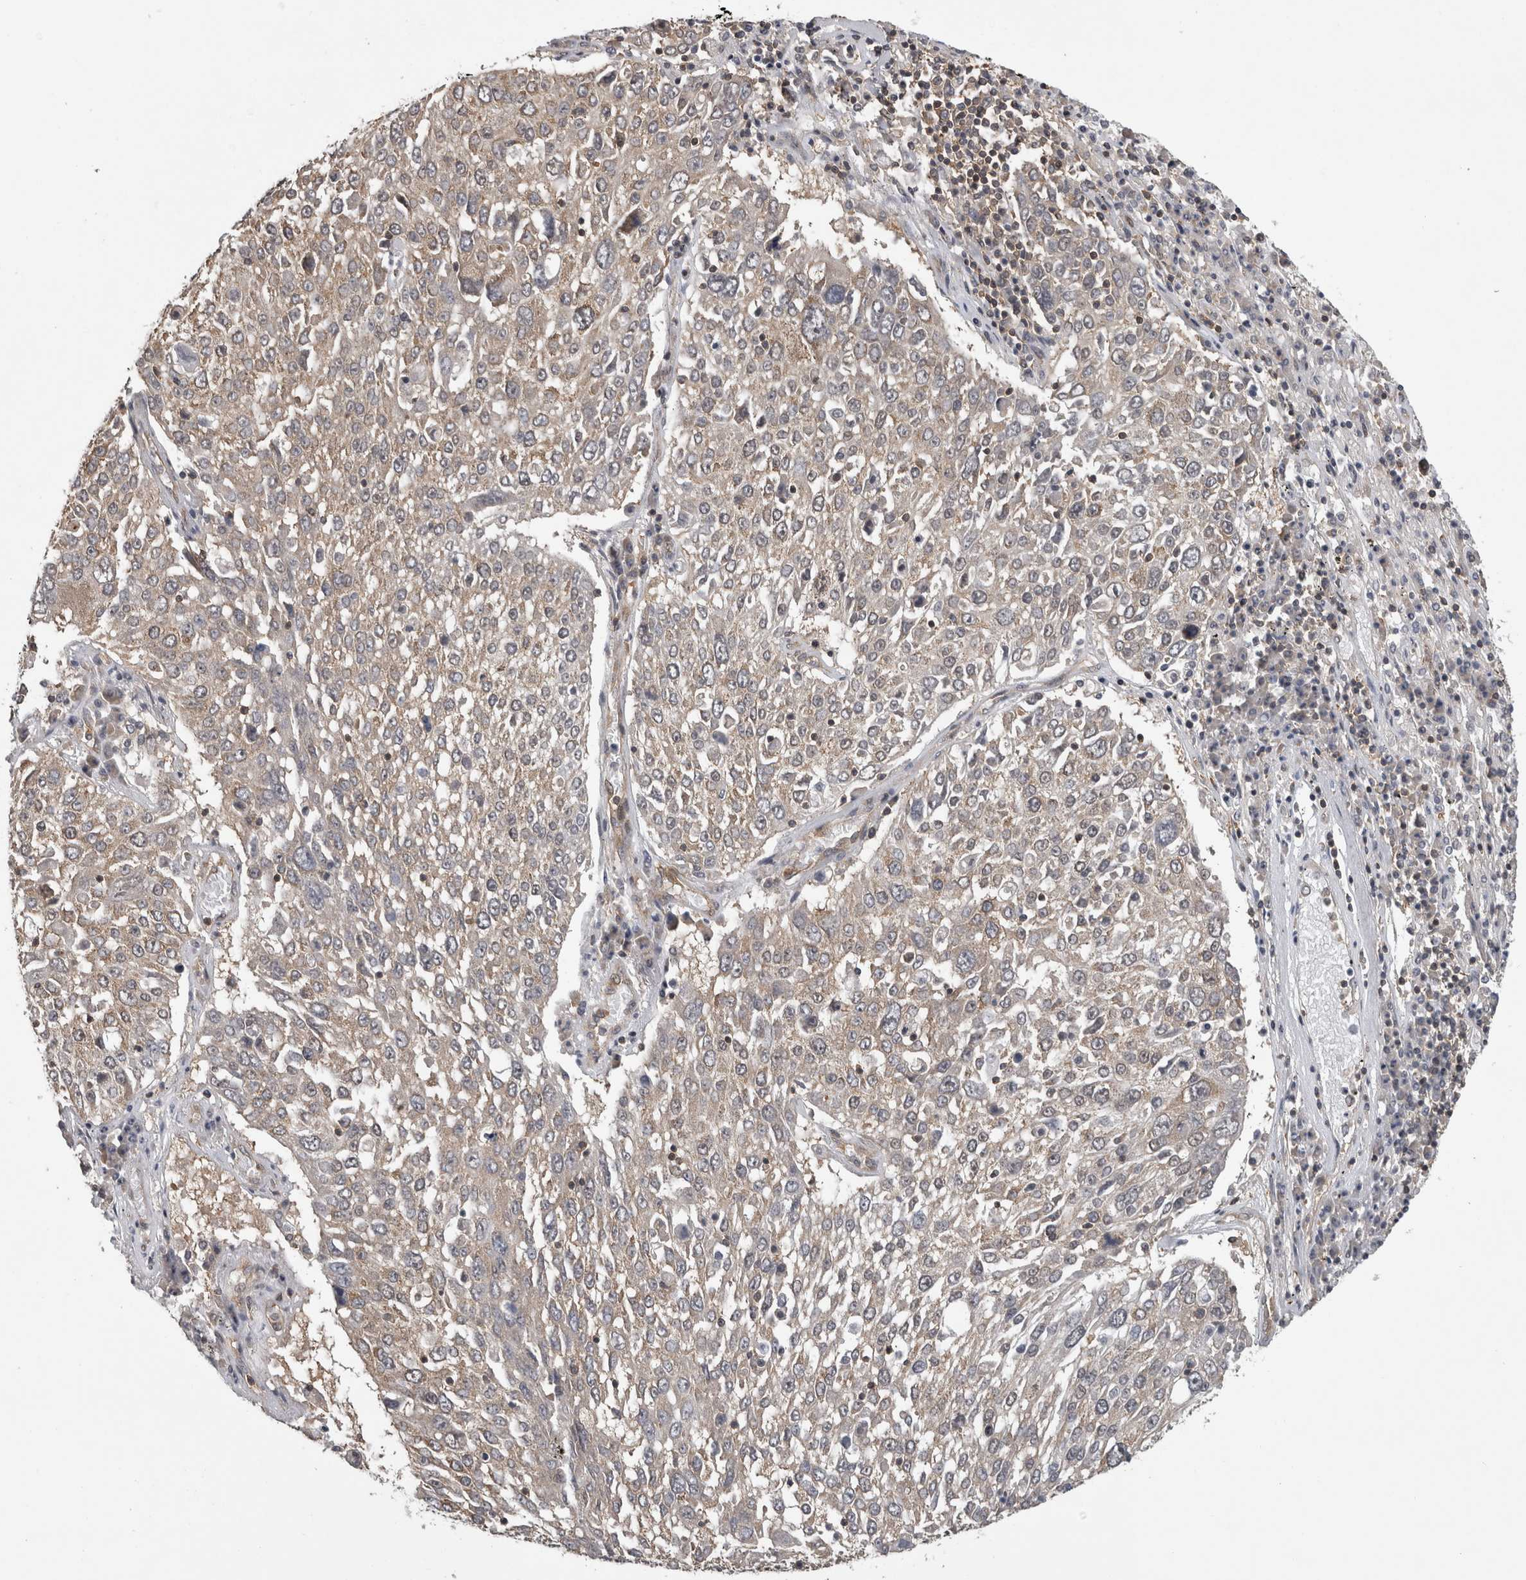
{"staining": {"intensity": "weak", "quantity": "25%-75%", "location": "cytoplasmic/membranous"}, "tissue": "lung cancer", "cell_type": "Tumor cells", "image_type": "cancer", "snomed": [{"axis": "morphology", "description": "Squamous cell carcinoma, NOS"}, {"axis": "topography", "description": "Lung"}], "caption": "Squamous cell carcinoma (lung) stained with a brown dye exhibits weak cytoplasmic/membranous positive expression in about 25%-75% of tumor cells.", "gene": "ATXN2", "patient": {"sex": "male", "age": 65}}